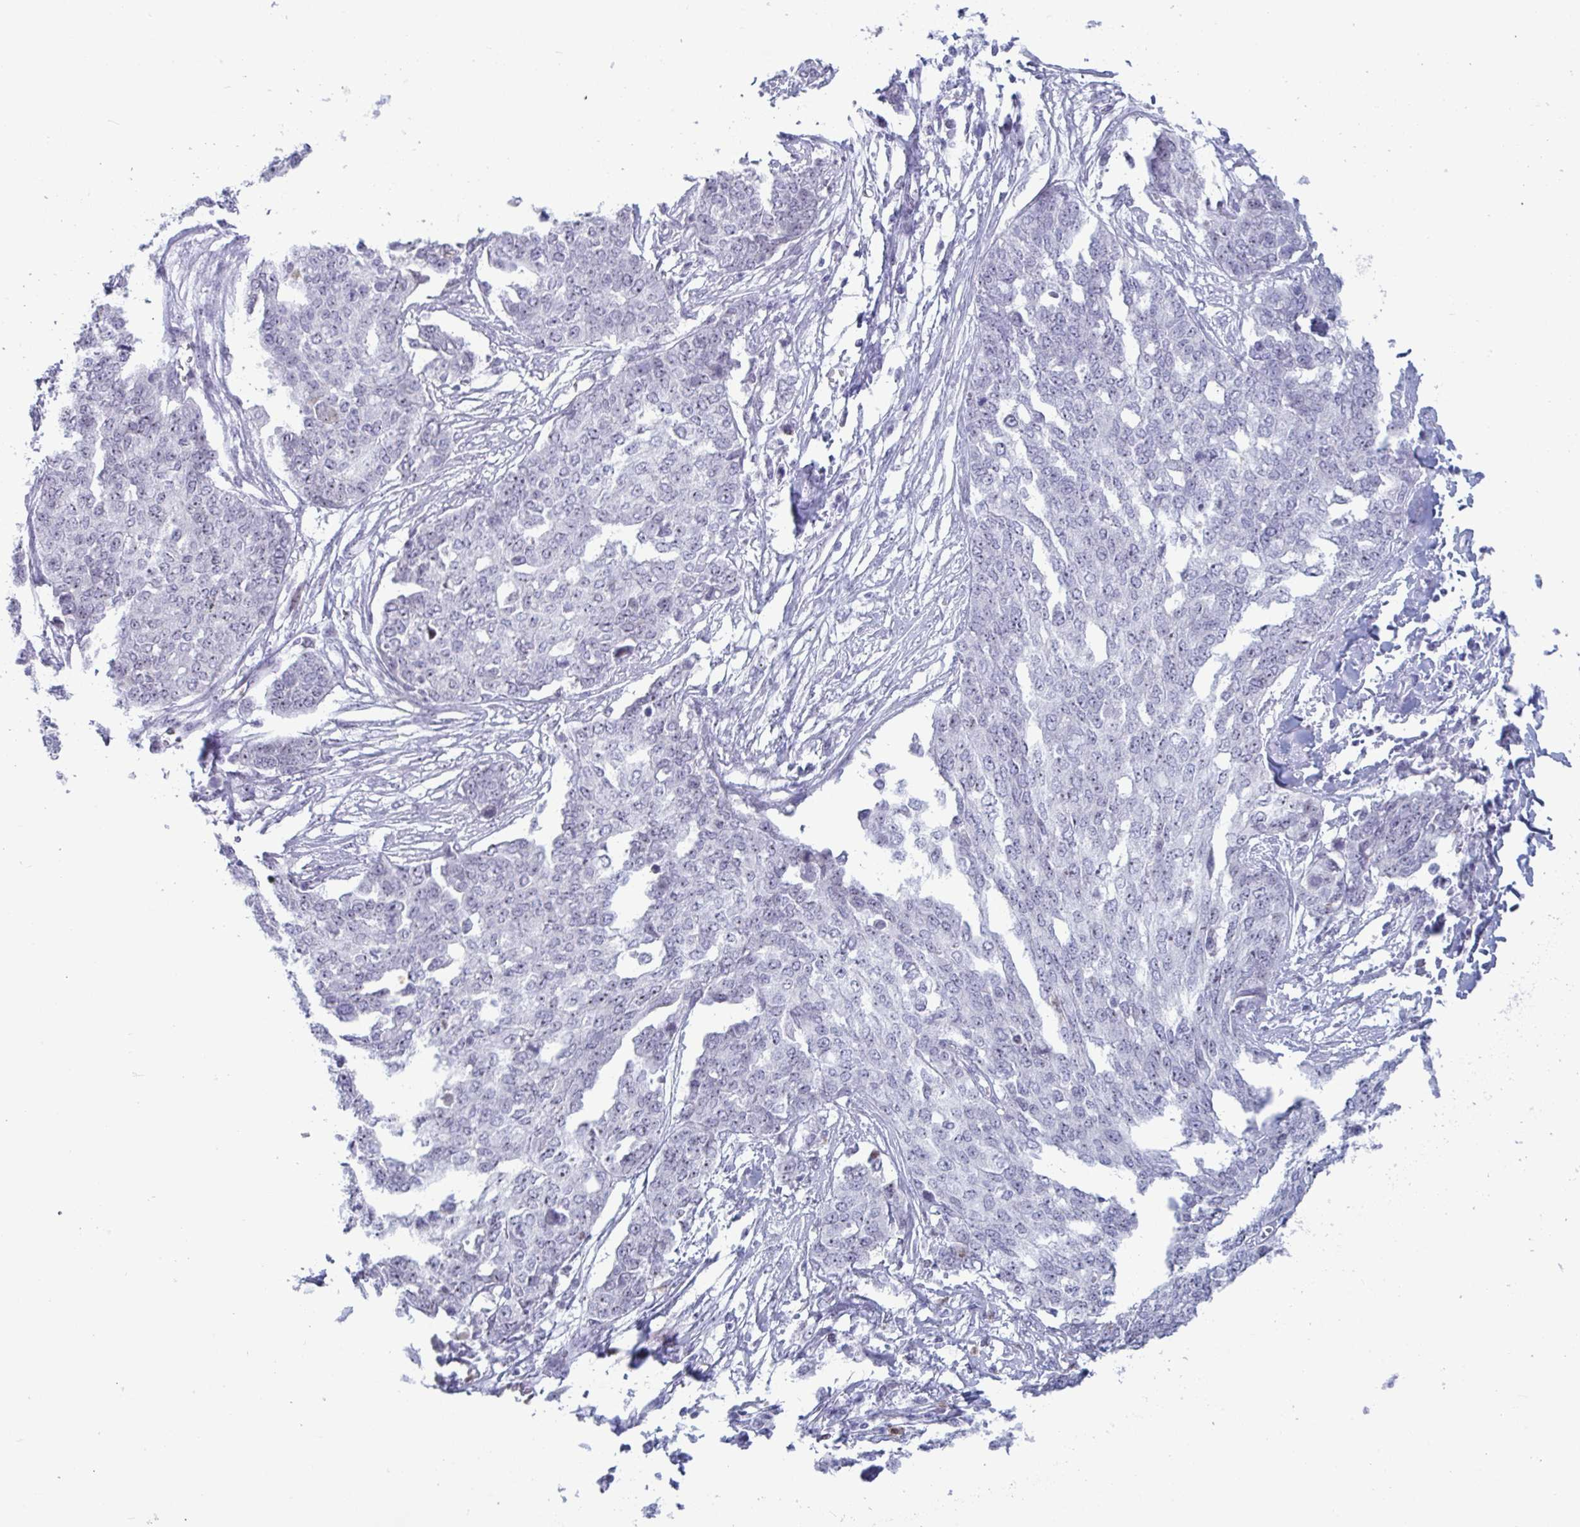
{"staining": {"intensity": "negative", "quantity": "none", "location": "none"}, "tissue": "ovarian cancer", "cell_type": "Tumor cells", "image_type": "cancer", "snomed": [{"axis": "morphology", "description": "Cystadenocarcinoma, serous, NOS"}, {"axis": "topography", "description": "Soft tissue"}, {"axis": "topography", "description": "Ovary"}], "caption": "A high-resolution photomicrograph shows IHC staining of ovarian cancer, which shows no significant expression in tumor cells.", "gene": "CYP4F11", "patient": {"sex": "female", "age": 57}}